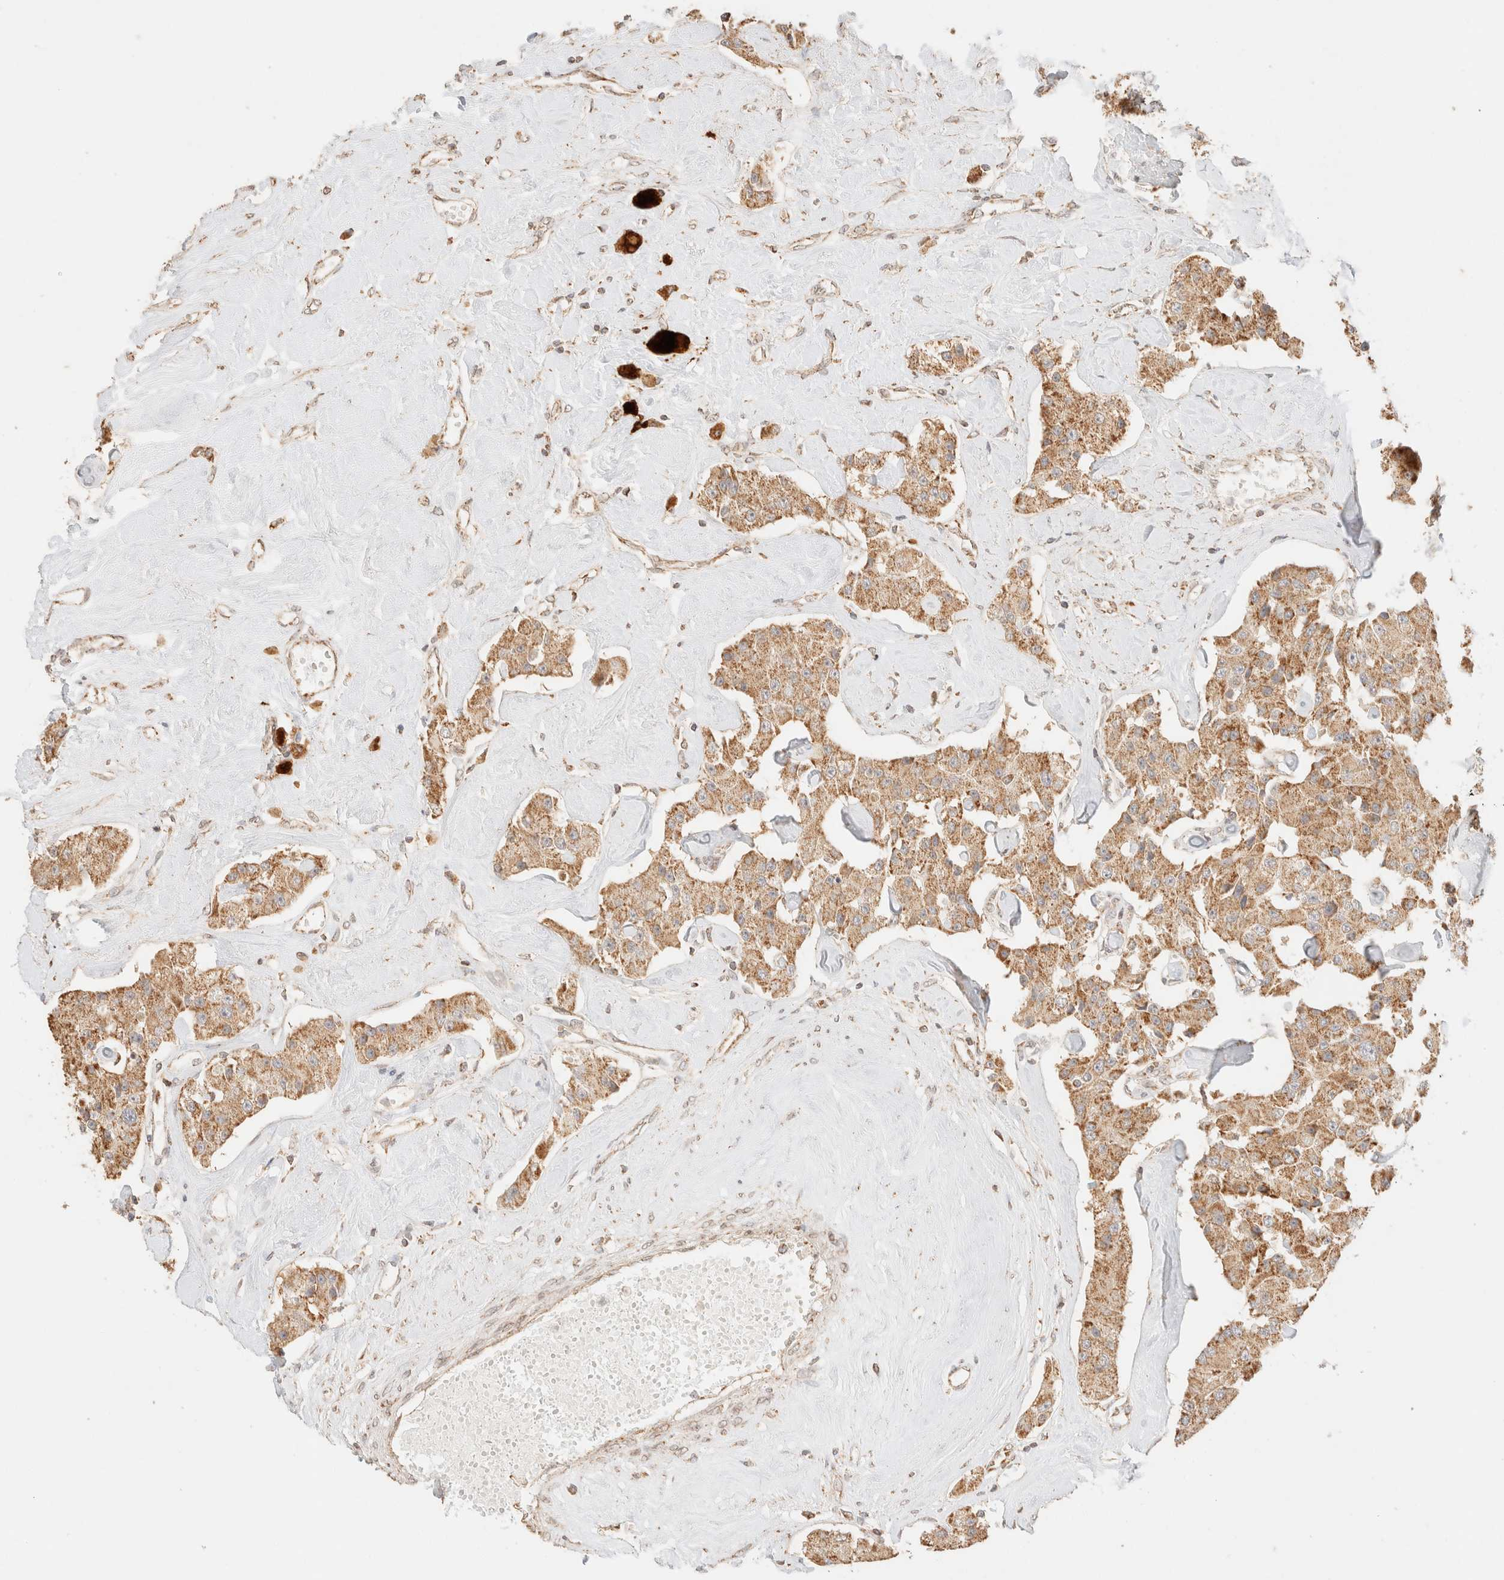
{"staining": {"intensity": "moderate", "quantity": ">75%", "location": "cytoplasmic/membranous"}, "tissue": "carcinoid", "cell_type": "Tumor cells", "image_type": "cancer", "snomed": [{"axis": "morphology", "description": "Carcinoid, malignant, NOS"}, {"axis": "topography", "description": "Pancreas"}], "caption": "Tumor cells display medium levels of moderate cytoplasmic/membranous staining in about >75% of cells in human carcinoid (malignant). (DAB (3,3'-diaminobenzidine) IHC, brown staining for protein, blue staining for nuclei).", "gene": "TACO1", "patient": {"sex": "male", "age": 41}}